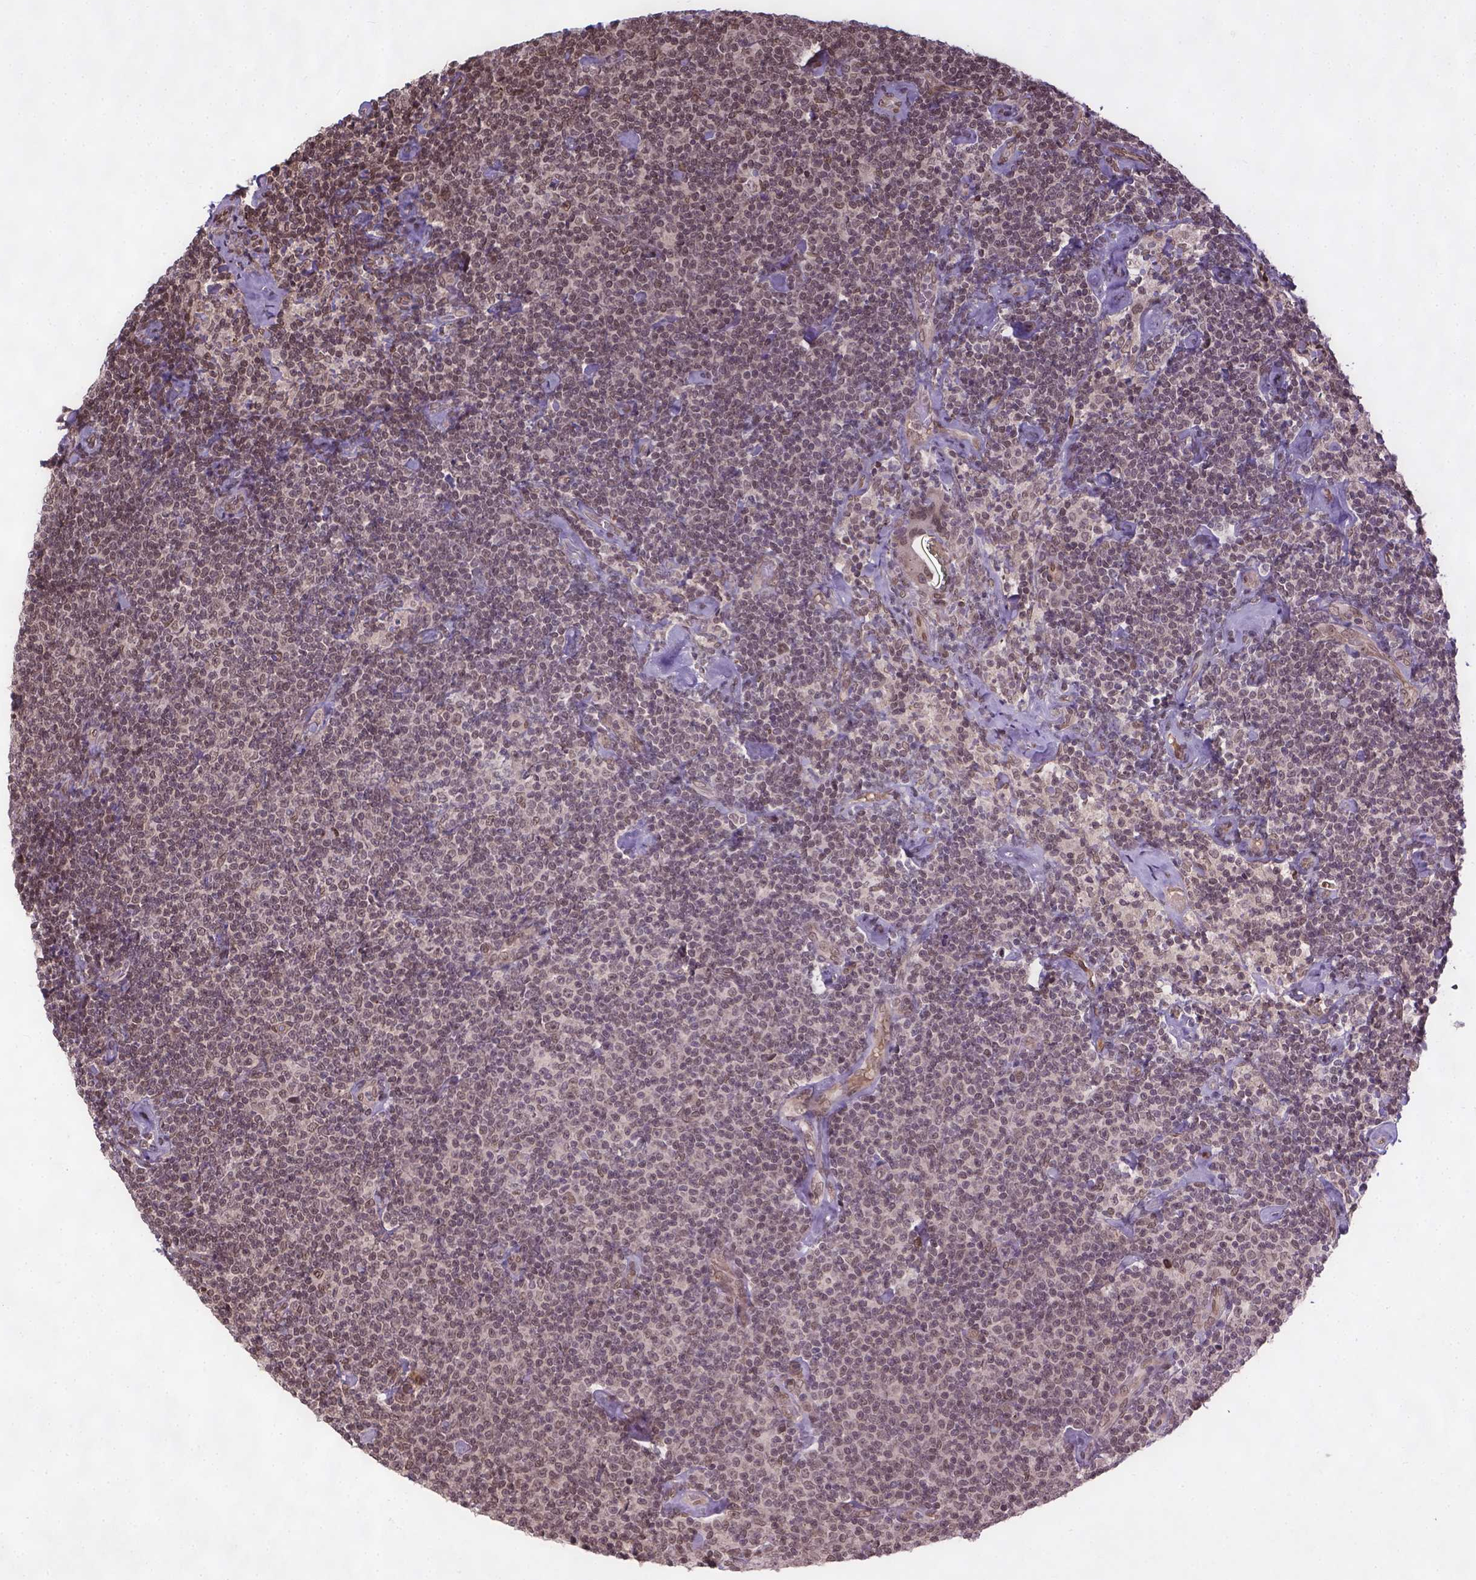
{"staining": {"intensity": "moderate", "quantity": "25%-75%", "location": "nuclear"}, "tissue": "lymphoma", "cell_type": "Tumor cells", "image_type": "cancer", "snomed": [{"axis": "morphology", "description": "Malignant lymphoma, non-Hodgkin's type, Low grade"}, {"axis": "topography", "description": "Lymph node"}], "caption": "About 25%-75% of tumor cells in human lymphoma show moderate nuclear protein positivity as visualized by brown immunohistochemical staining.", "gene": "BANF1", "patient": {"sex": "male", "age": 81}}